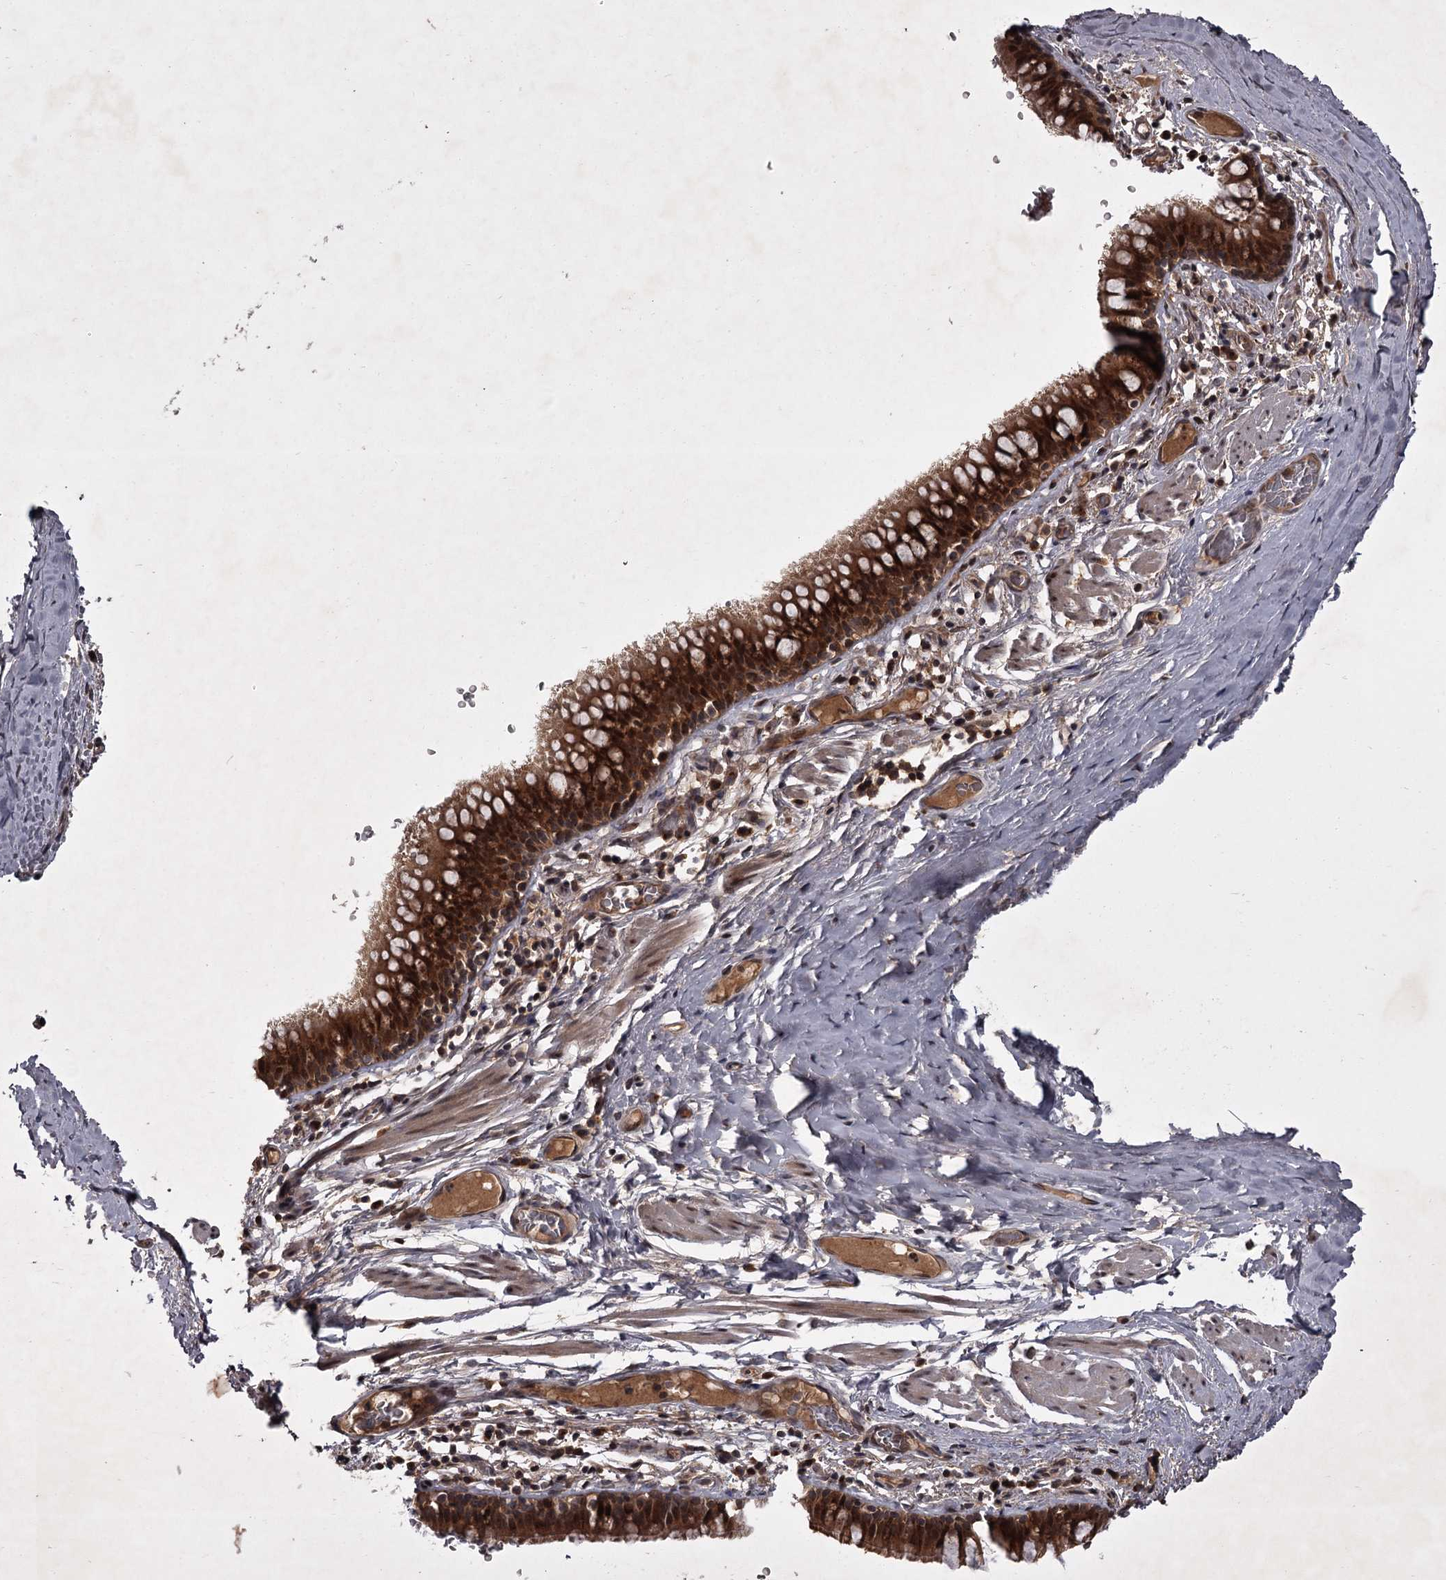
{"staining": {"intensity": "strong", "quantity": ">75%", "location": "cytoplasmic/membranous"}, "tissue": "bronchus", "cell_type": "Respiratory epithelial cells", "image_type": "normal", "snomed": [{"axis": "morphology", "description": "Normal tissue, NOS"}, {"axis": "topography", "description": "Cartilage tissue"}, {"axis": "topography", "description": "Bronchus"}], "caption": "Protein expression analysis of unremarkable human bronchus reveals strong cytoplasmic/membranous expression in approximately >75% of respiratory epithelial cells. Using DAB (brown) and hematoxylin (blue) stains, captured at high magnification using brightfield microscopy.", "gene": "TBC1D23", "patient": {"sex": "female", "age": 36}}